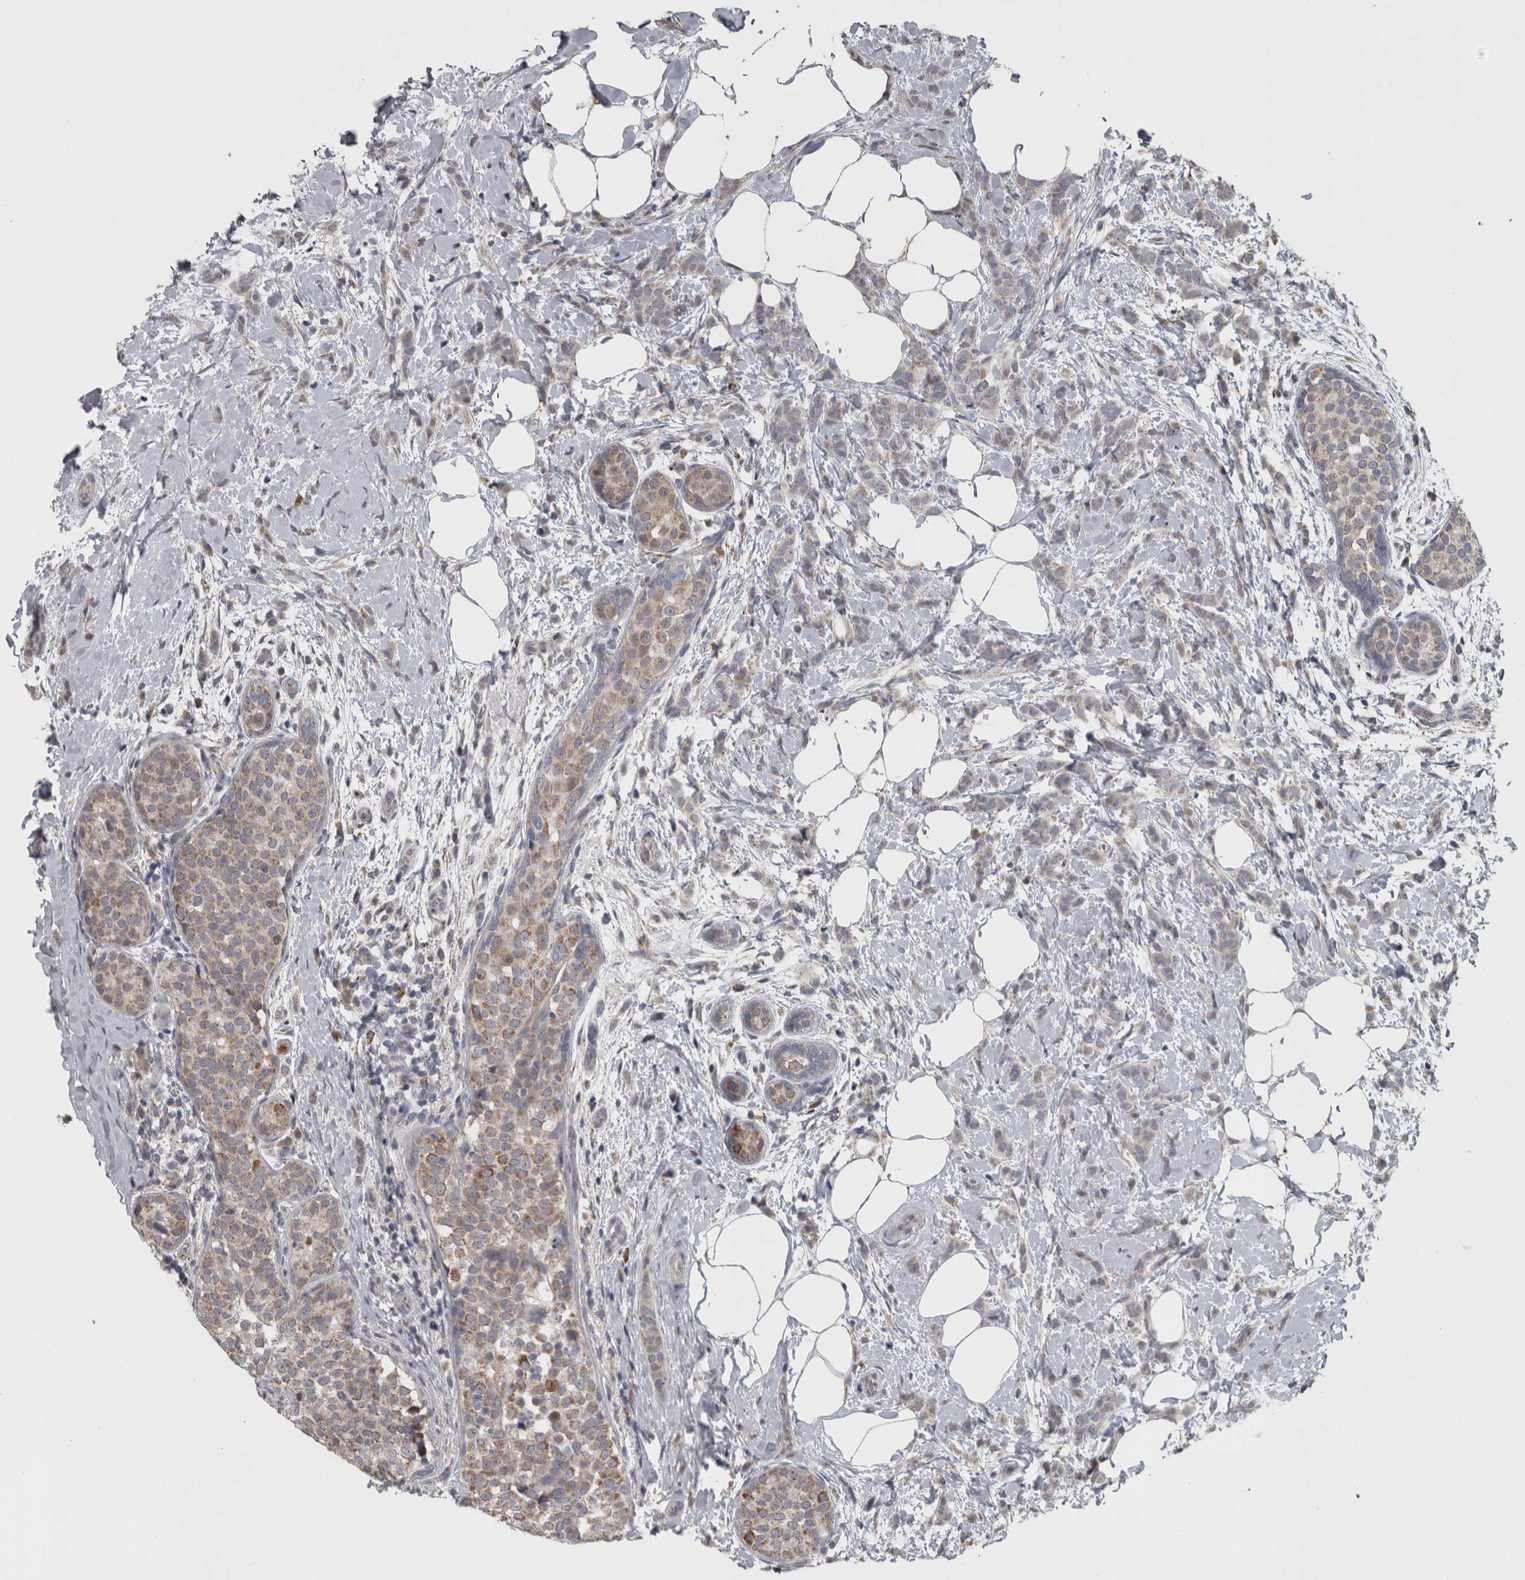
{"staining": {"intensity": "moderate", "quantity": "25%-75%", "location": "cytoplasmic/membranous"}, "tissue": "breast cancer", "cell_type": "Tumor cells", "image_type": "cancer", "snomed": [{"axis": "morphology", "description": "Lobular carcinoma, in situ"}, {"axis": "morphology", "description": "Lobular carcinoma"}, {"axis": "topography", "description": "Breast"}], "caption": "Immunohistochemistry (DAB) staining of breast lobular carcinoma demonstrates moderate cytoplasmic/membranous protein positivity in approximately 25%-75% of tumor cells. (Stains: DAB (3,3'-diaminobenzidine) in brown, nuclei in blue, Microscopy: brightfield microscopy at high magnification).", "gene": "DBT", "patient": {"sex": "female", "age": 41}}